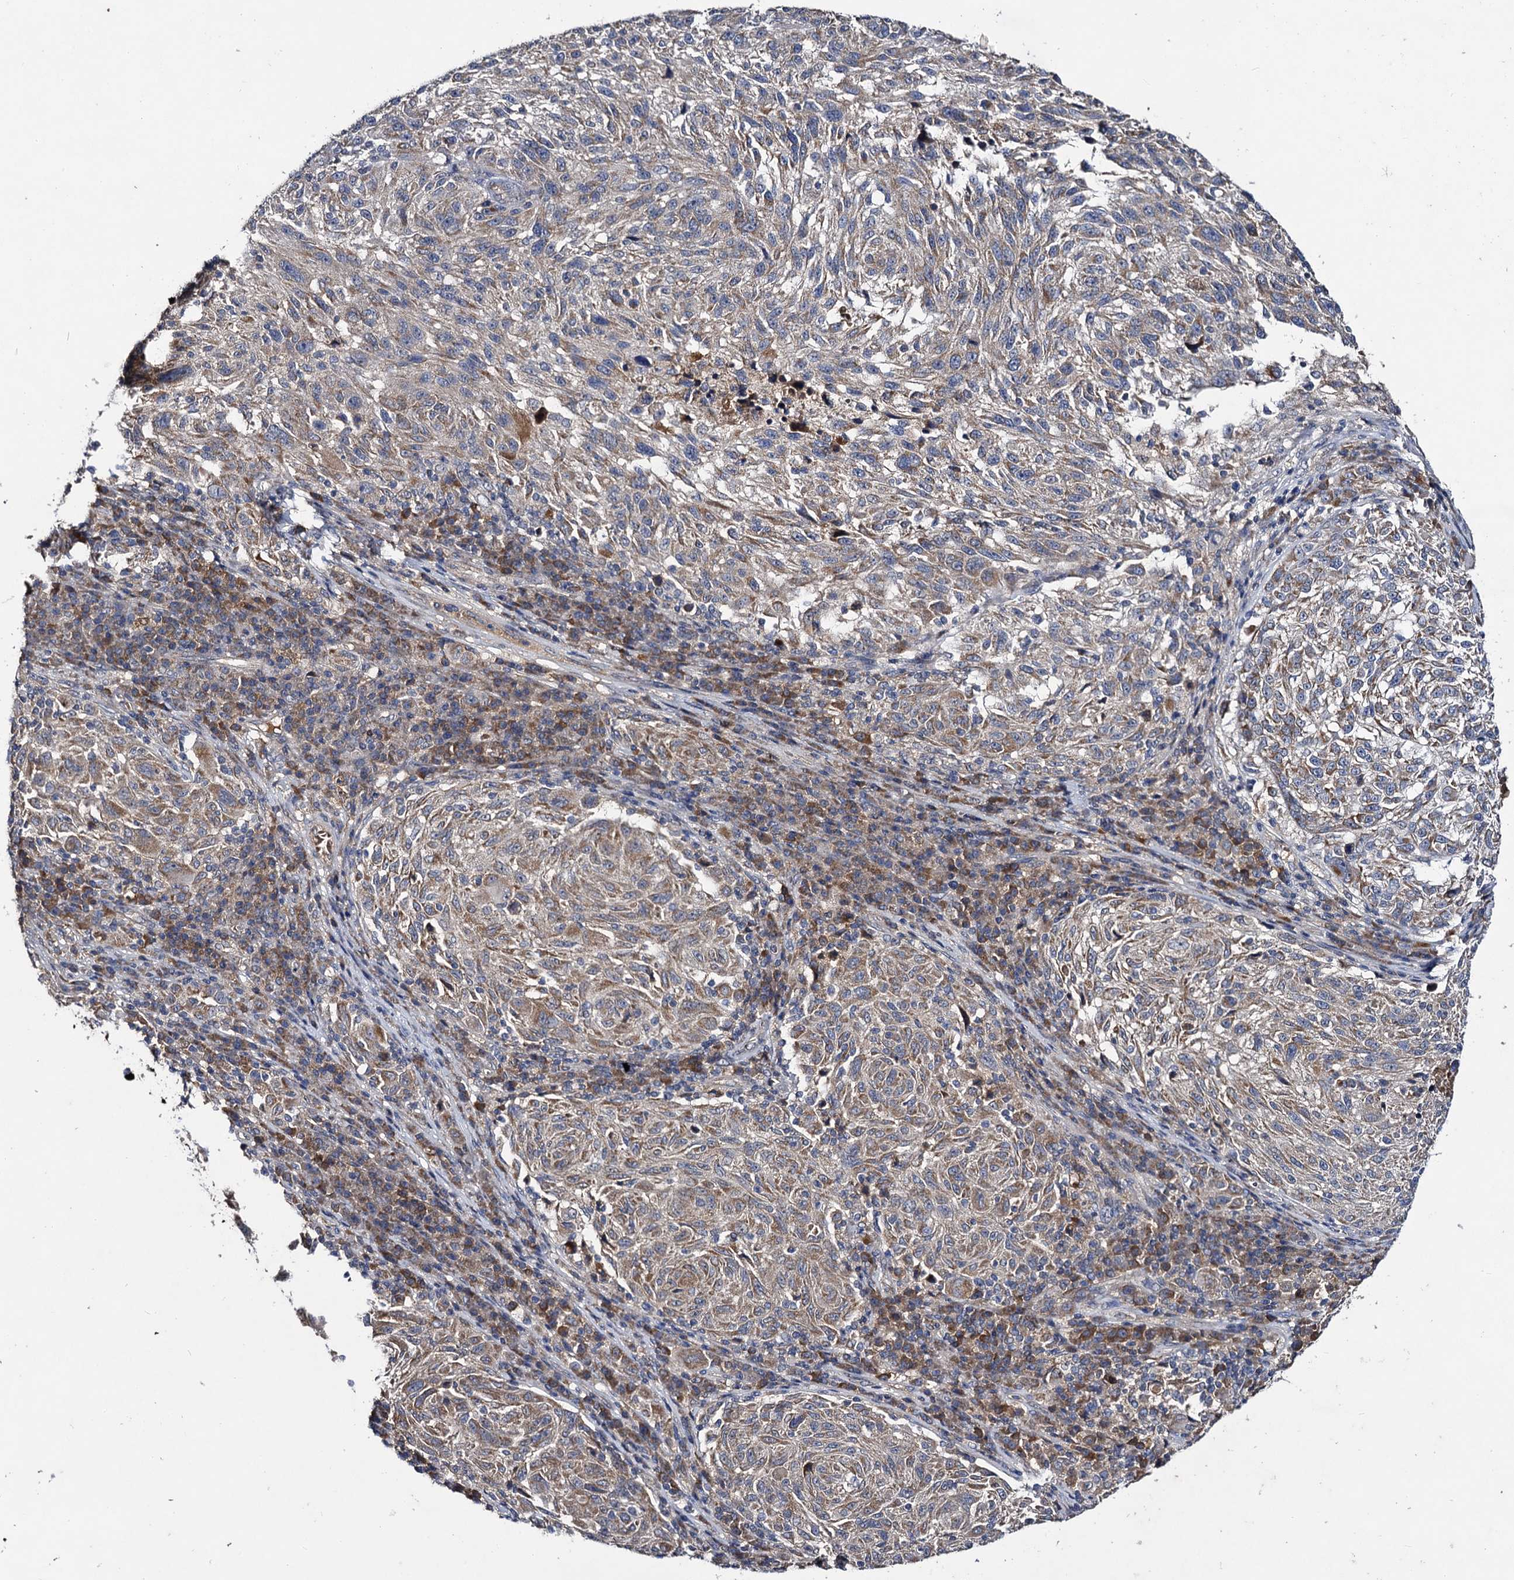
{"staining": {"intensity": "moderate", "quantity": "25%-75%", "location": "cytoplasmic/membranous"}, "tissue": "melanoma", "cell_type": "Tumor cells", "image_type": "cancer", "snomed": [{"axis": "morphology", "description": "Malignant melanoma, NOS"}, {"axis": "topography", "description": "Skin"}], "caption": "Protein expression analysis of human melanoma reveals moderate cytoplasmic/membranous expression in approximately 25%-75% of tumor cells. Ihc stains the protein of interest in brown and the nuclei are stained blue.", "gene": "VPS37D", "patient": {"sex": "male", "age": 53}}